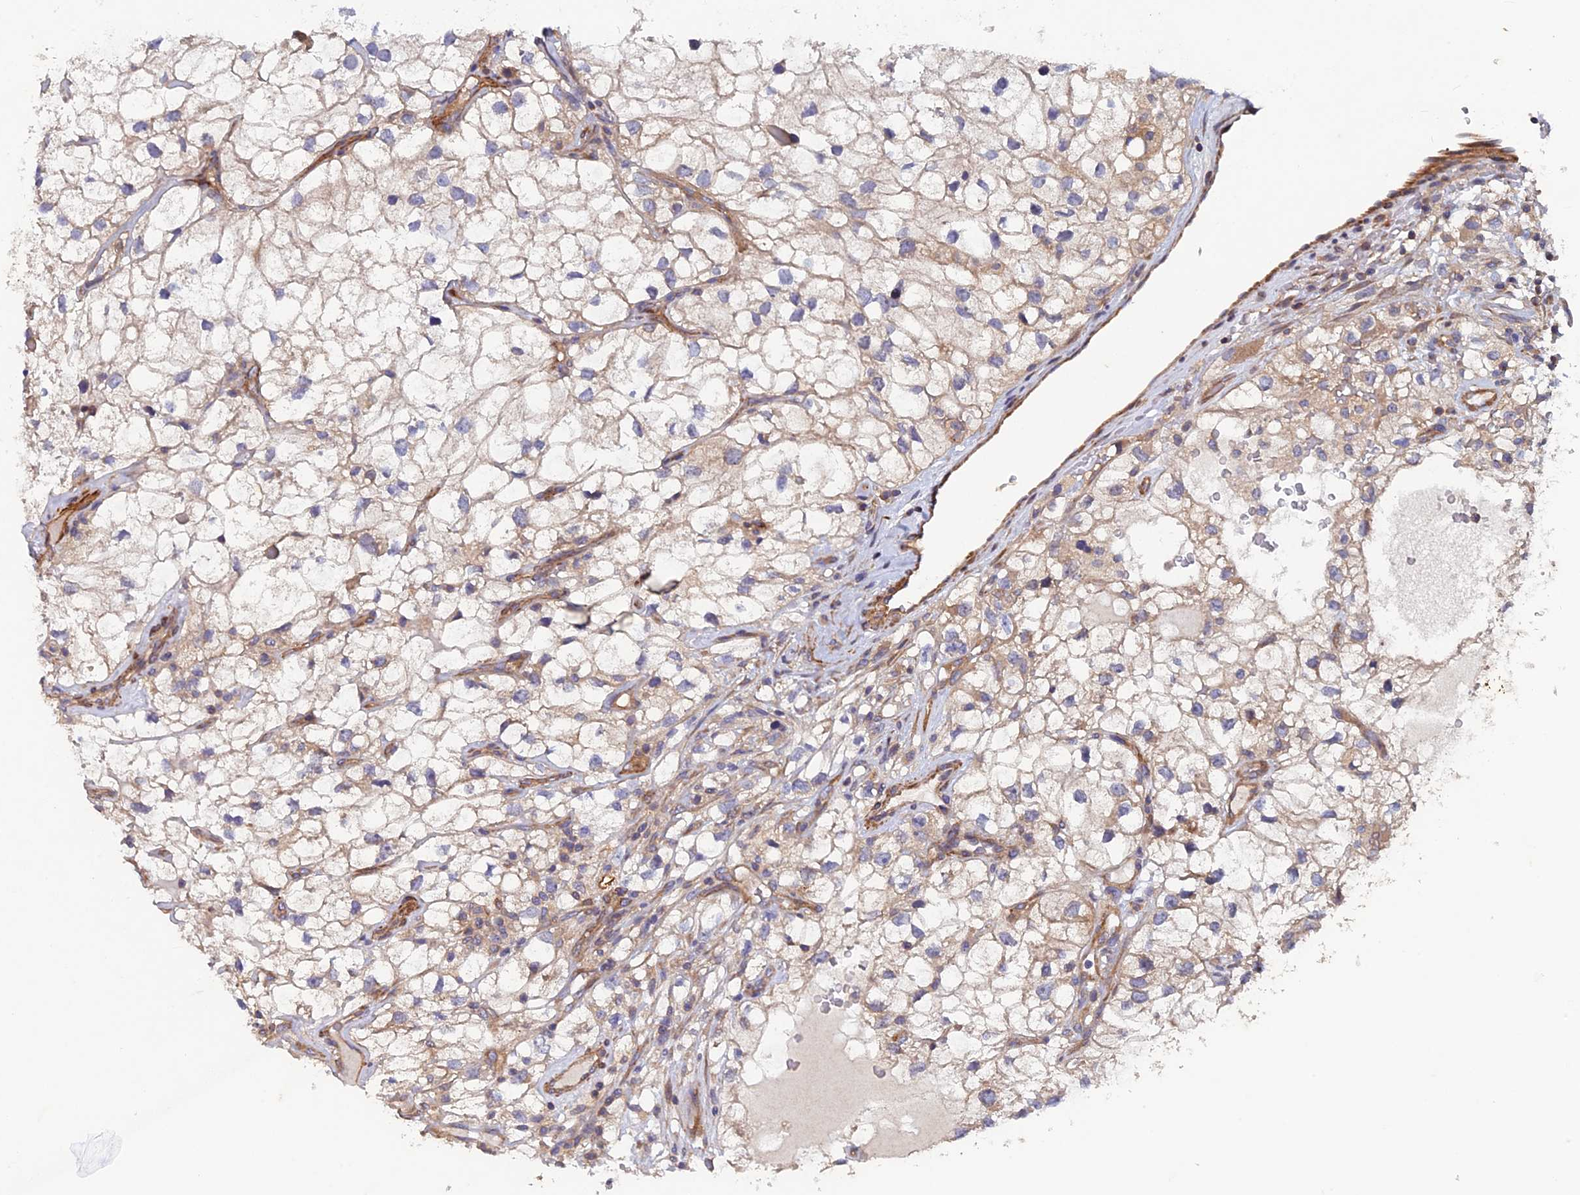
{"staining": {"intensity": "weak", "quantity": "<25%", "location": "cytoplasmic/membranous"}, "tissue": "renal cancer", "cell_type": "Tumor cells", "image_type": "cancer", "snomed": [{"axis": "morphology", "description": "Adenocarcinoma, NOS"}, {"axis": "topography", "description": "Kidney"}], "caption": "Renal cancer (adenocarcinoma) stained for a protein using IHC exhibits no staining tumor cells.", "gene": "NCAPG", "patient": {"sex": "male", "age": 59}}